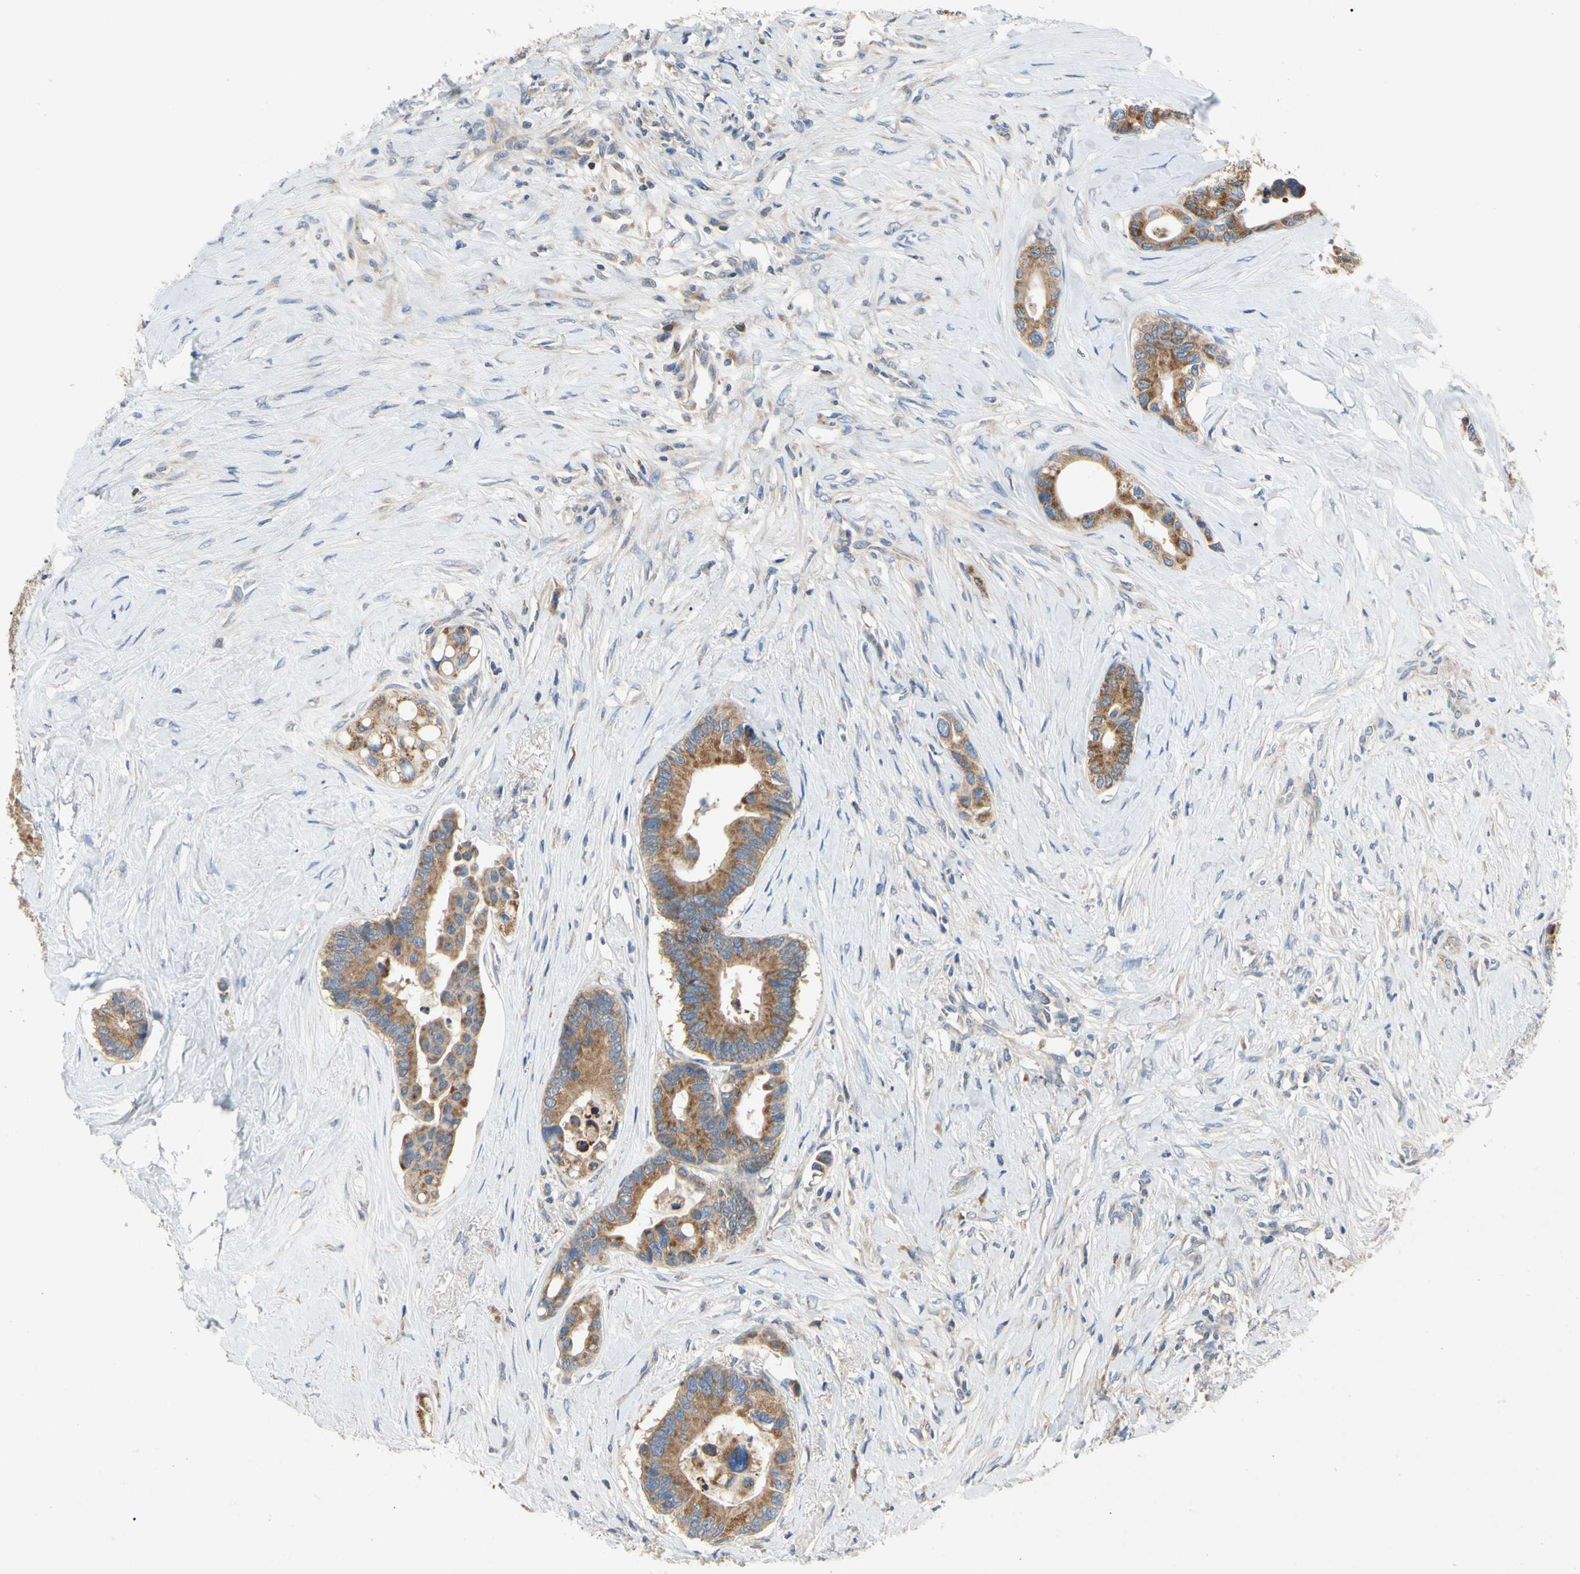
{"staining": {"intensity": "moderate", "quantity": ">75%", "location": "cytoplasmic/membranous"}, "tissue": "colorectal cancer", "cell_type": "Tumor cells", "image_type": "cancer", "snomed": [{"axis": "morphology", "description": "Normal tissue, NOS"}, {"axis": "morphology", "description": "Adenocarcinoma, NOS"}, {"axis": "topography", "description": "Colon"}], "caption": "Protein analysis of colorectal cancer tissue demonstrates moderate cytoplasmic/membranous positivity in about >75% of tumor cells.", "gene": "KLHDC8B", "patient": {"sex": "male", "age": 82}}